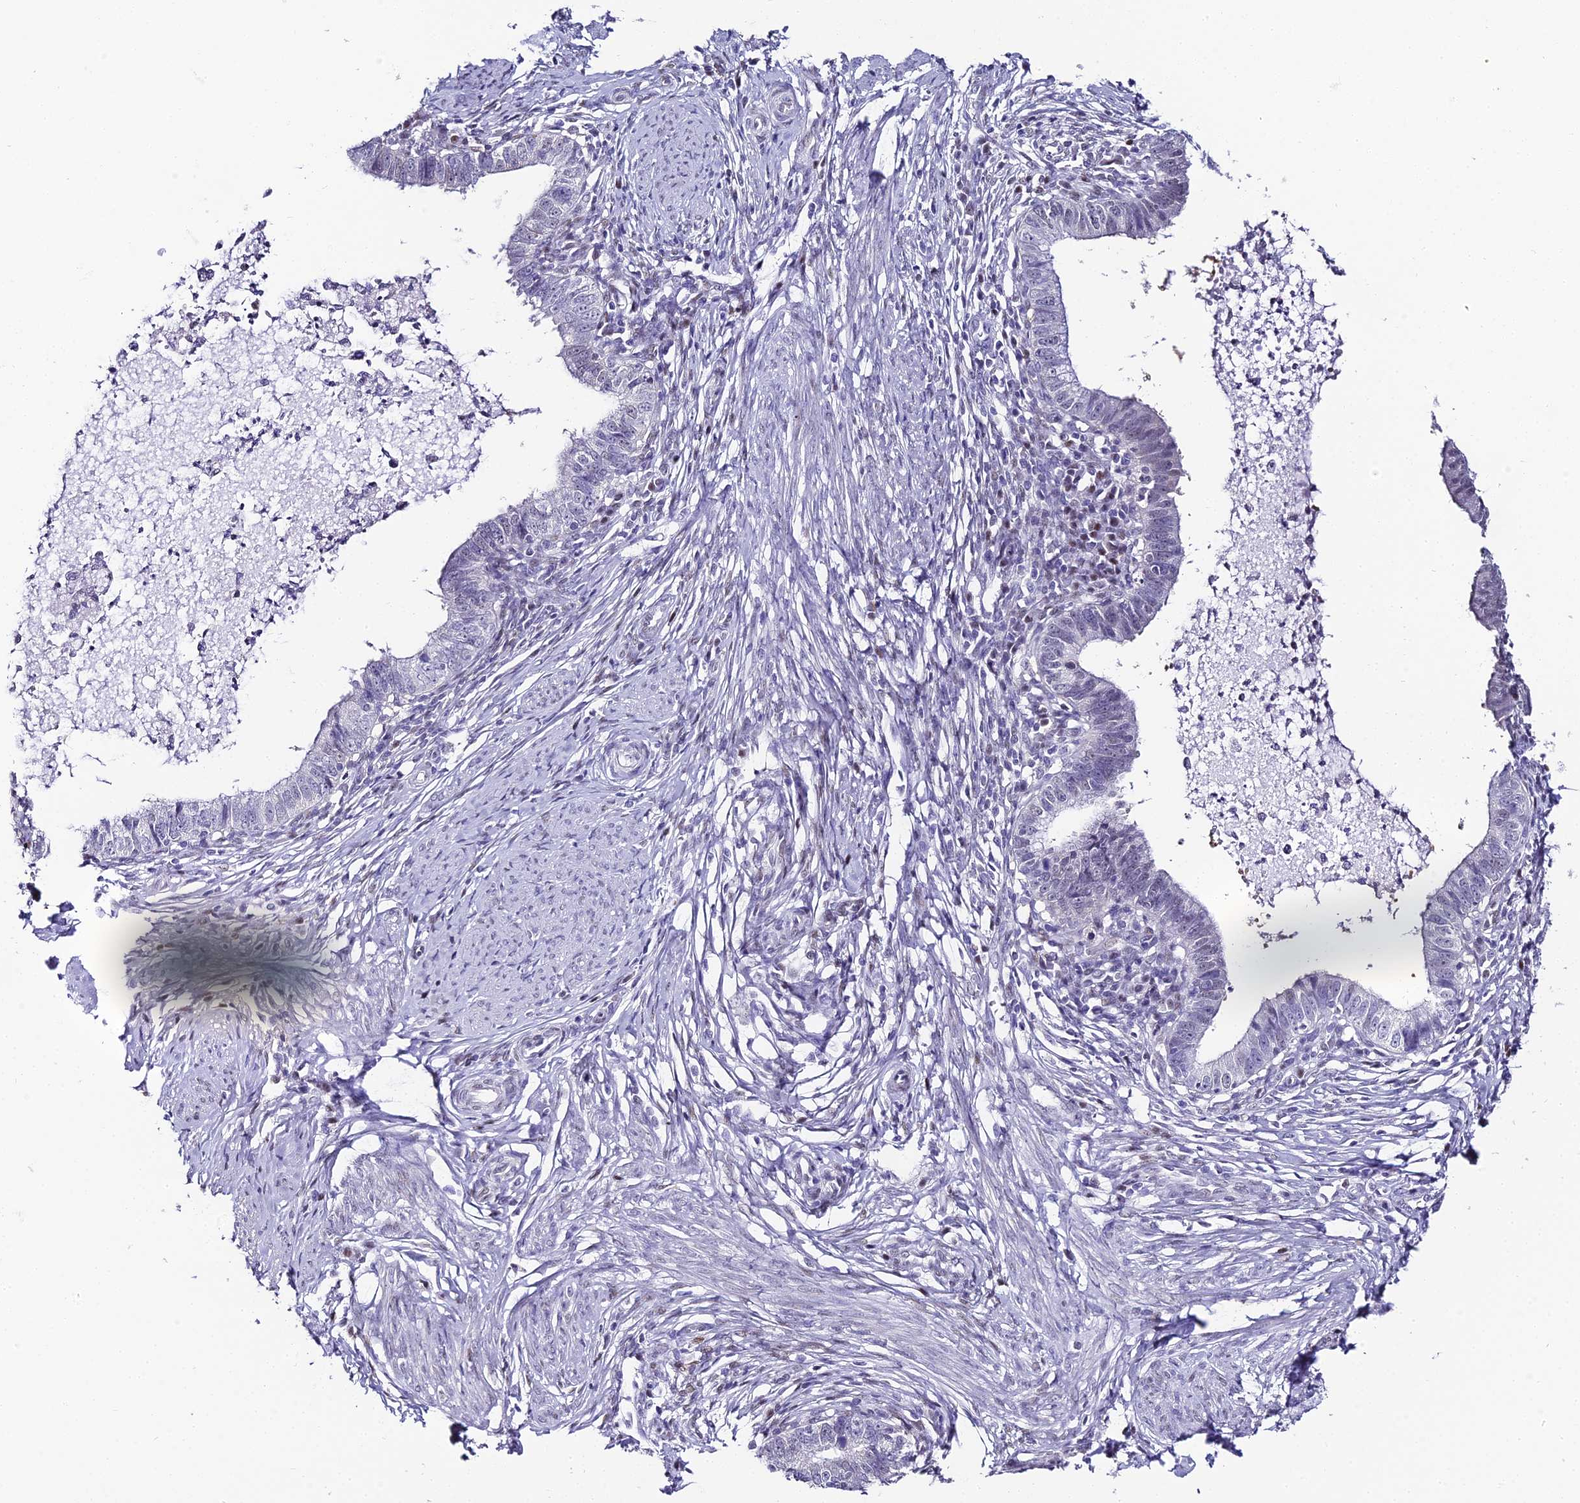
{"staining": {"intensity": "negative", "quantity": "none", "location": "none"}, "tissue": "cervical cancer", "cell_type": "Tumor cells", "image_type": "cancer", "snomed": [{"axis": "morphology", "description": "Adenocarcinoma, NOS"}, {"axis": "topography", "description": "Cervix"}], "caption": "The IHC micrograph has no significant positivity in tumor cells of cervical cancer tissue.", "gene": "ABHD14A-ACY1", "patient": {"sex": "female", "age": 36}}